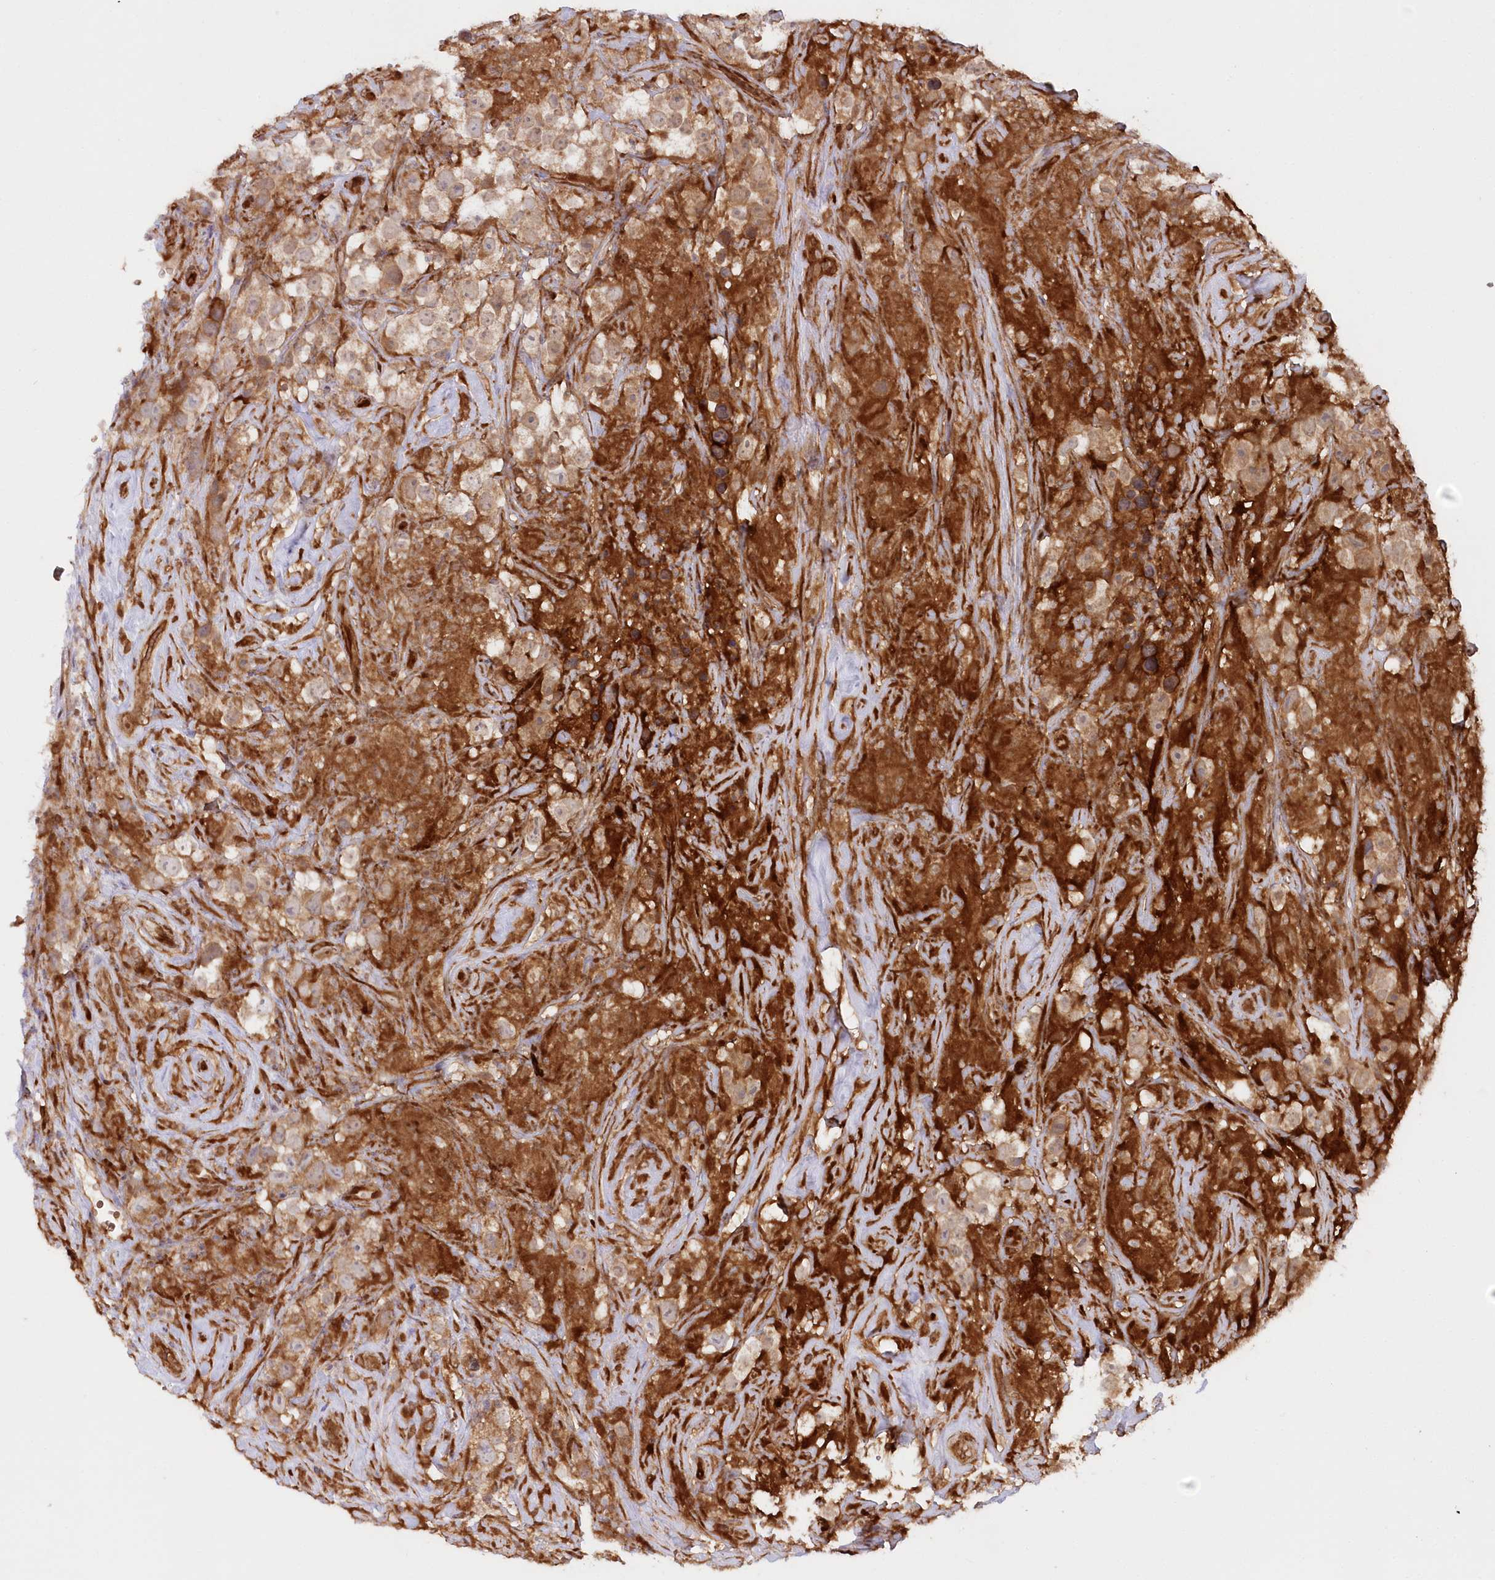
{"staining": {"intensity": "moderate", "quantity": ">75%", "location": "cytoplasmic/membranous"}, "tissue": "testis cancer", "cell_type": "Tumor cells", "image_type": "cancer", "snomed": [{"axis": "morphology", "description": "Seminoma, NOS"}, {"axis": "topography", "description": "Testis"}], "caption": "Testis cancer (seminoma) tissue shows moderate cytoplasmic/membranous staining in approximately >75% of tumor cells Using DAB (brown) and hematoxylin (blue) stains, captured at high magnification using brightfield microscopy.", "gene": "GBE1", "patient": {"sex": "male", "age": 49}}